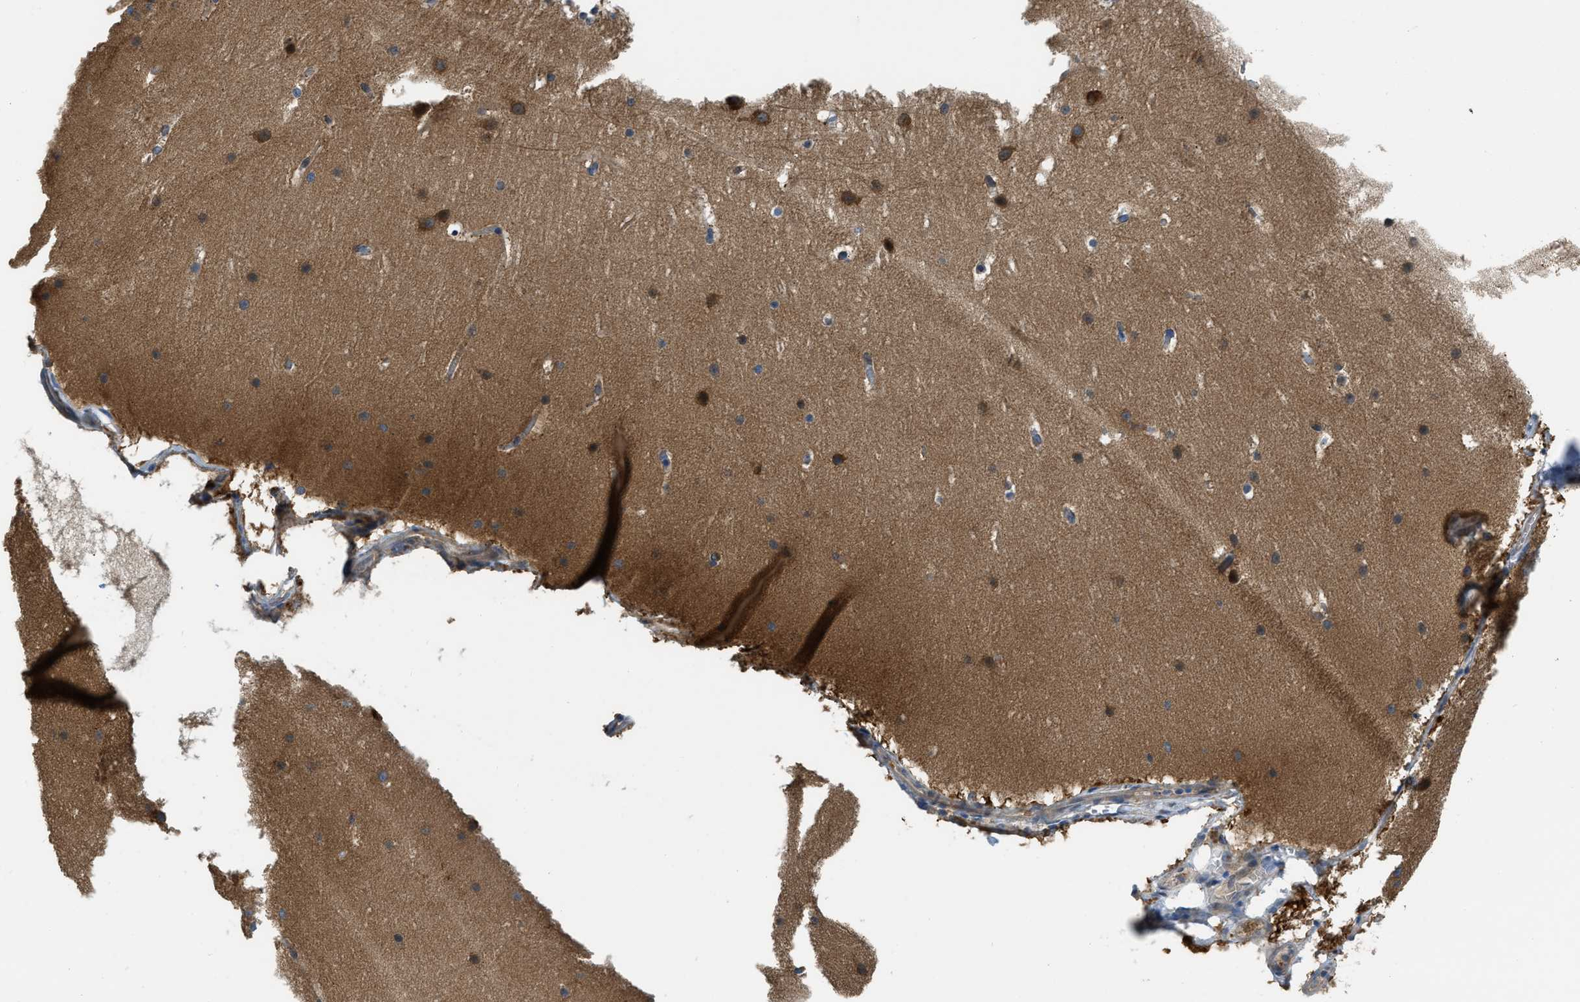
{"staining": {"intensity": "strong", "quantity": "25%-75%", "location": "cytoplasmic/membranous"}, "tissue": "cerebellum", "cell_type": "Cells in granular layer", "image_type": "normal", "snomed": [{"axis": "morphology", "description": "Normal tissue, NOS"}, {"axis": "topography", "description": "Cerebellum"}], "caption": "Cerebellum stained with immunohistochemistry demonstrates strong cytoplasmic/membranous expression in approximately 25%-75% of cells in granular layer.", "gene": "PFKP", "patient": {"sex": "male", "age": 45}}